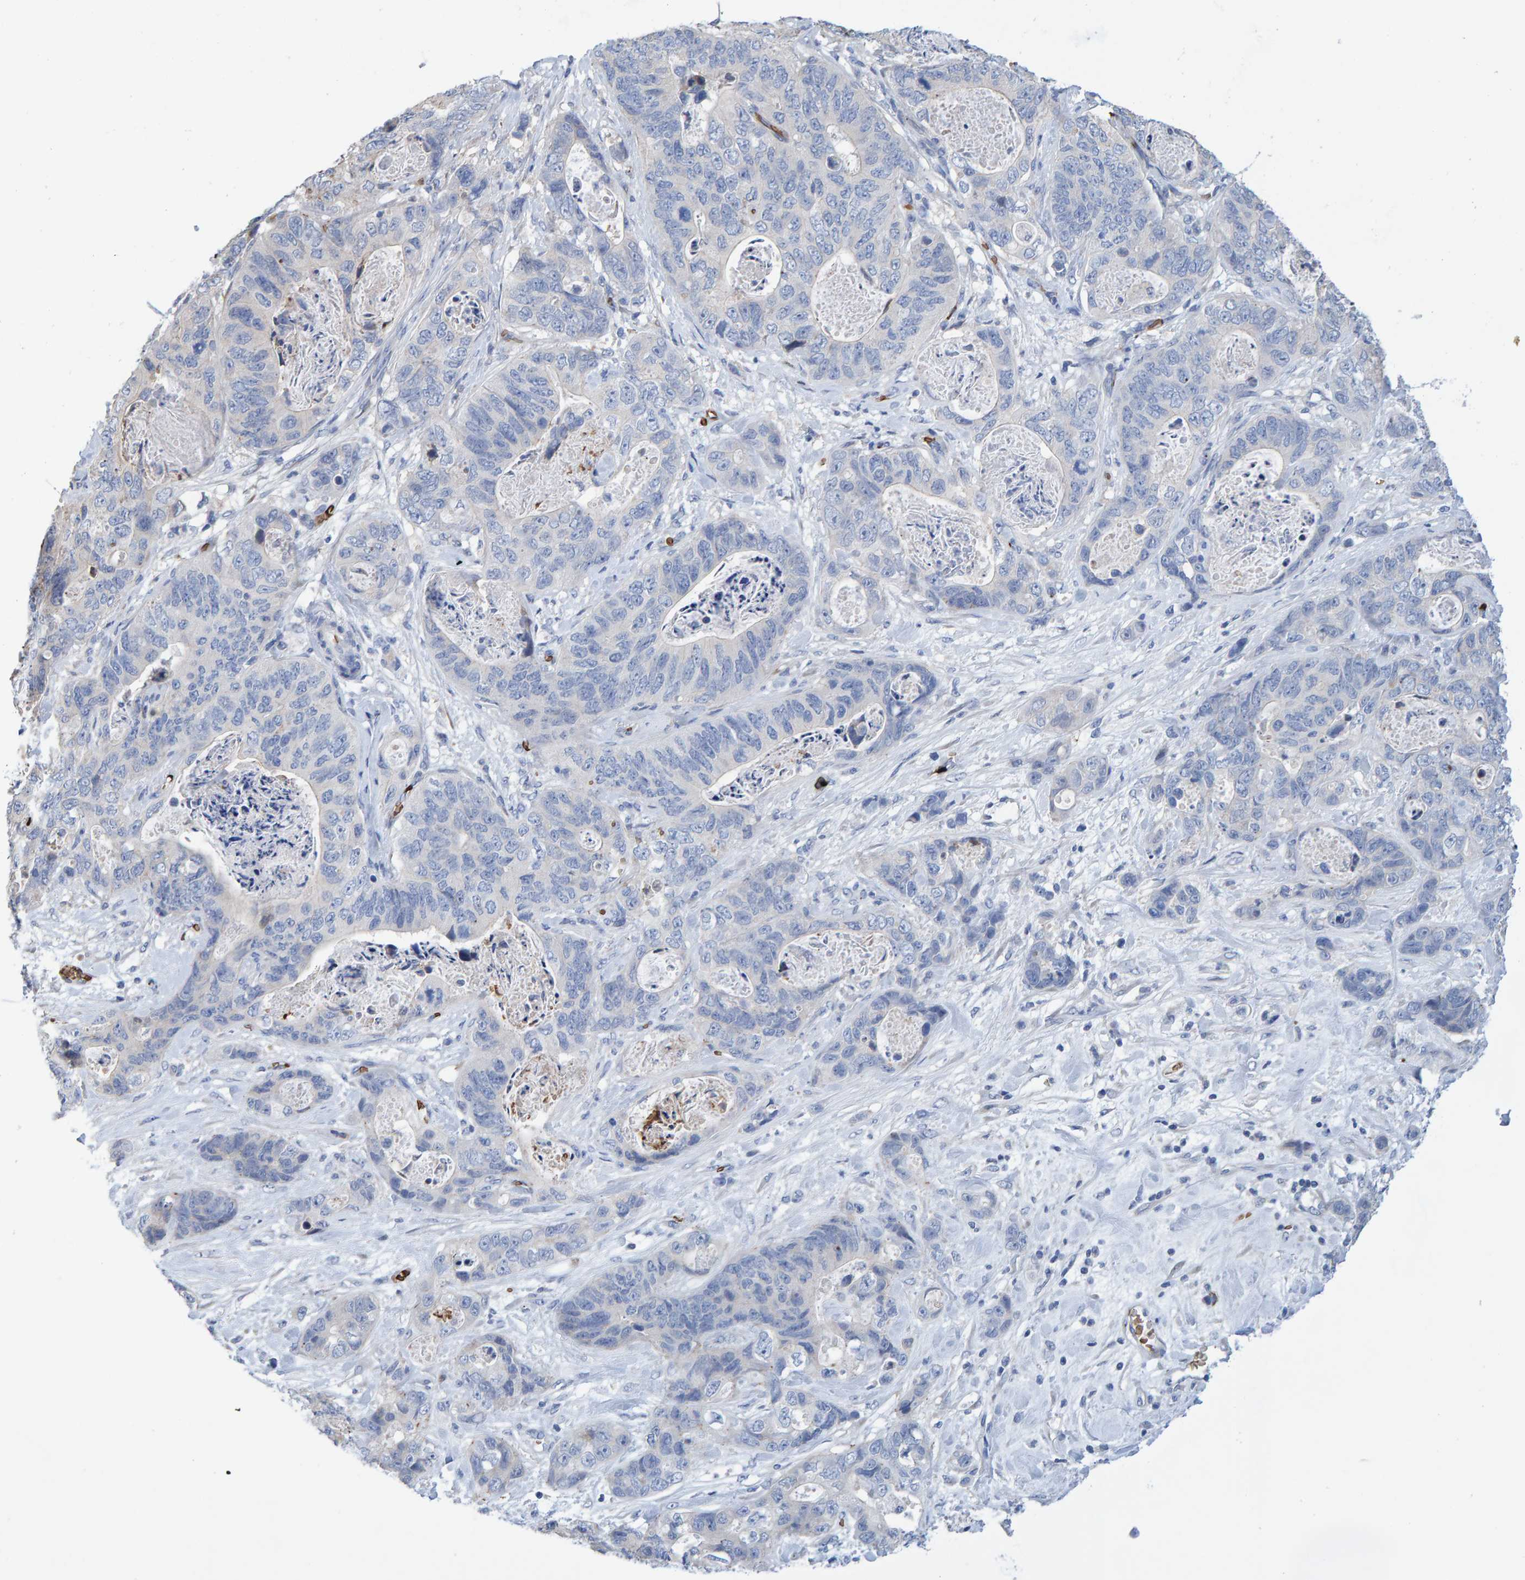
{"staining": {"intensity": "negative", "quantity": "none", "location": "none"}, "tissue": "stomach cancer", "cell_type": "Tumor cells", "image_type": "cancer", "snomed": [{"axis": "morphology", "description": "Normal tissue, NOS"}, {"axis": "morphology", "description": "Adenocarcinoma, NOS"}, {"axis": "topography", "description": "Stomach"}], "caption": "Tumor cells are negative for brown protein staining in stomach cancer (adenocarcinoma).", "gene": "VPS9D1", "patient": {"sex": "female", "age": 89}}